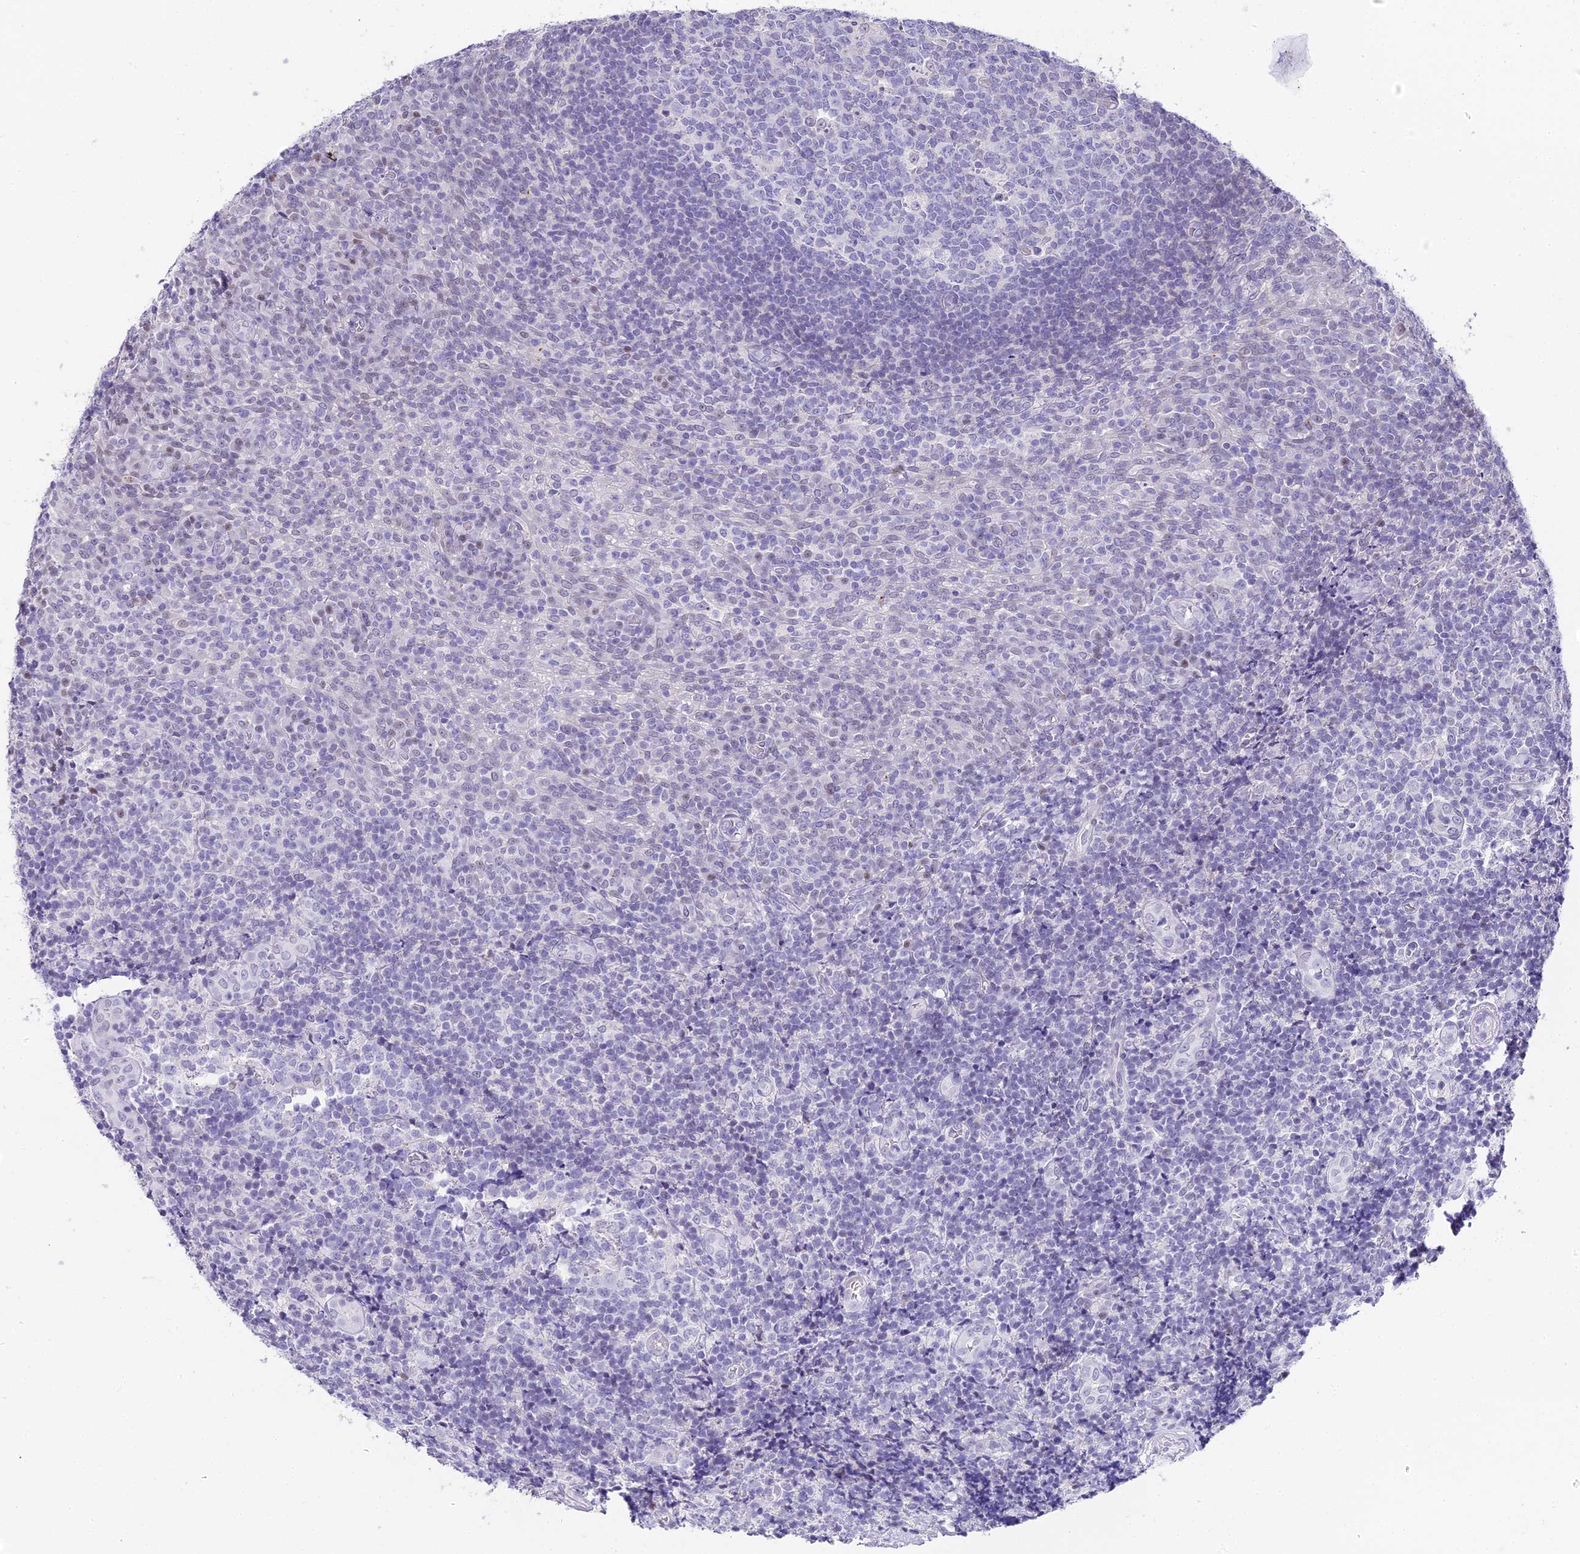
{"staining": {"intensity": "negative", "quantity": "none", "location": "none"}, "tissue": "tonsil", "cell_type": "Germinal center cells", "image_type": "normal", "snomed": [{"axis": "morphology", "description": "Normal tissue, NOS"}, {"axis": "topography", "description": "Tonsil"}], "caption": "An immunohistochemistry (IHC) photomicrograph of unremarkable tonsil is shown. There is no staining in germinal center cells of tonsil. (IHC, brightfield microscopy, high magnification).", "gene": "ABHD14A", "patient": {"sex": "female", "age": 19}}